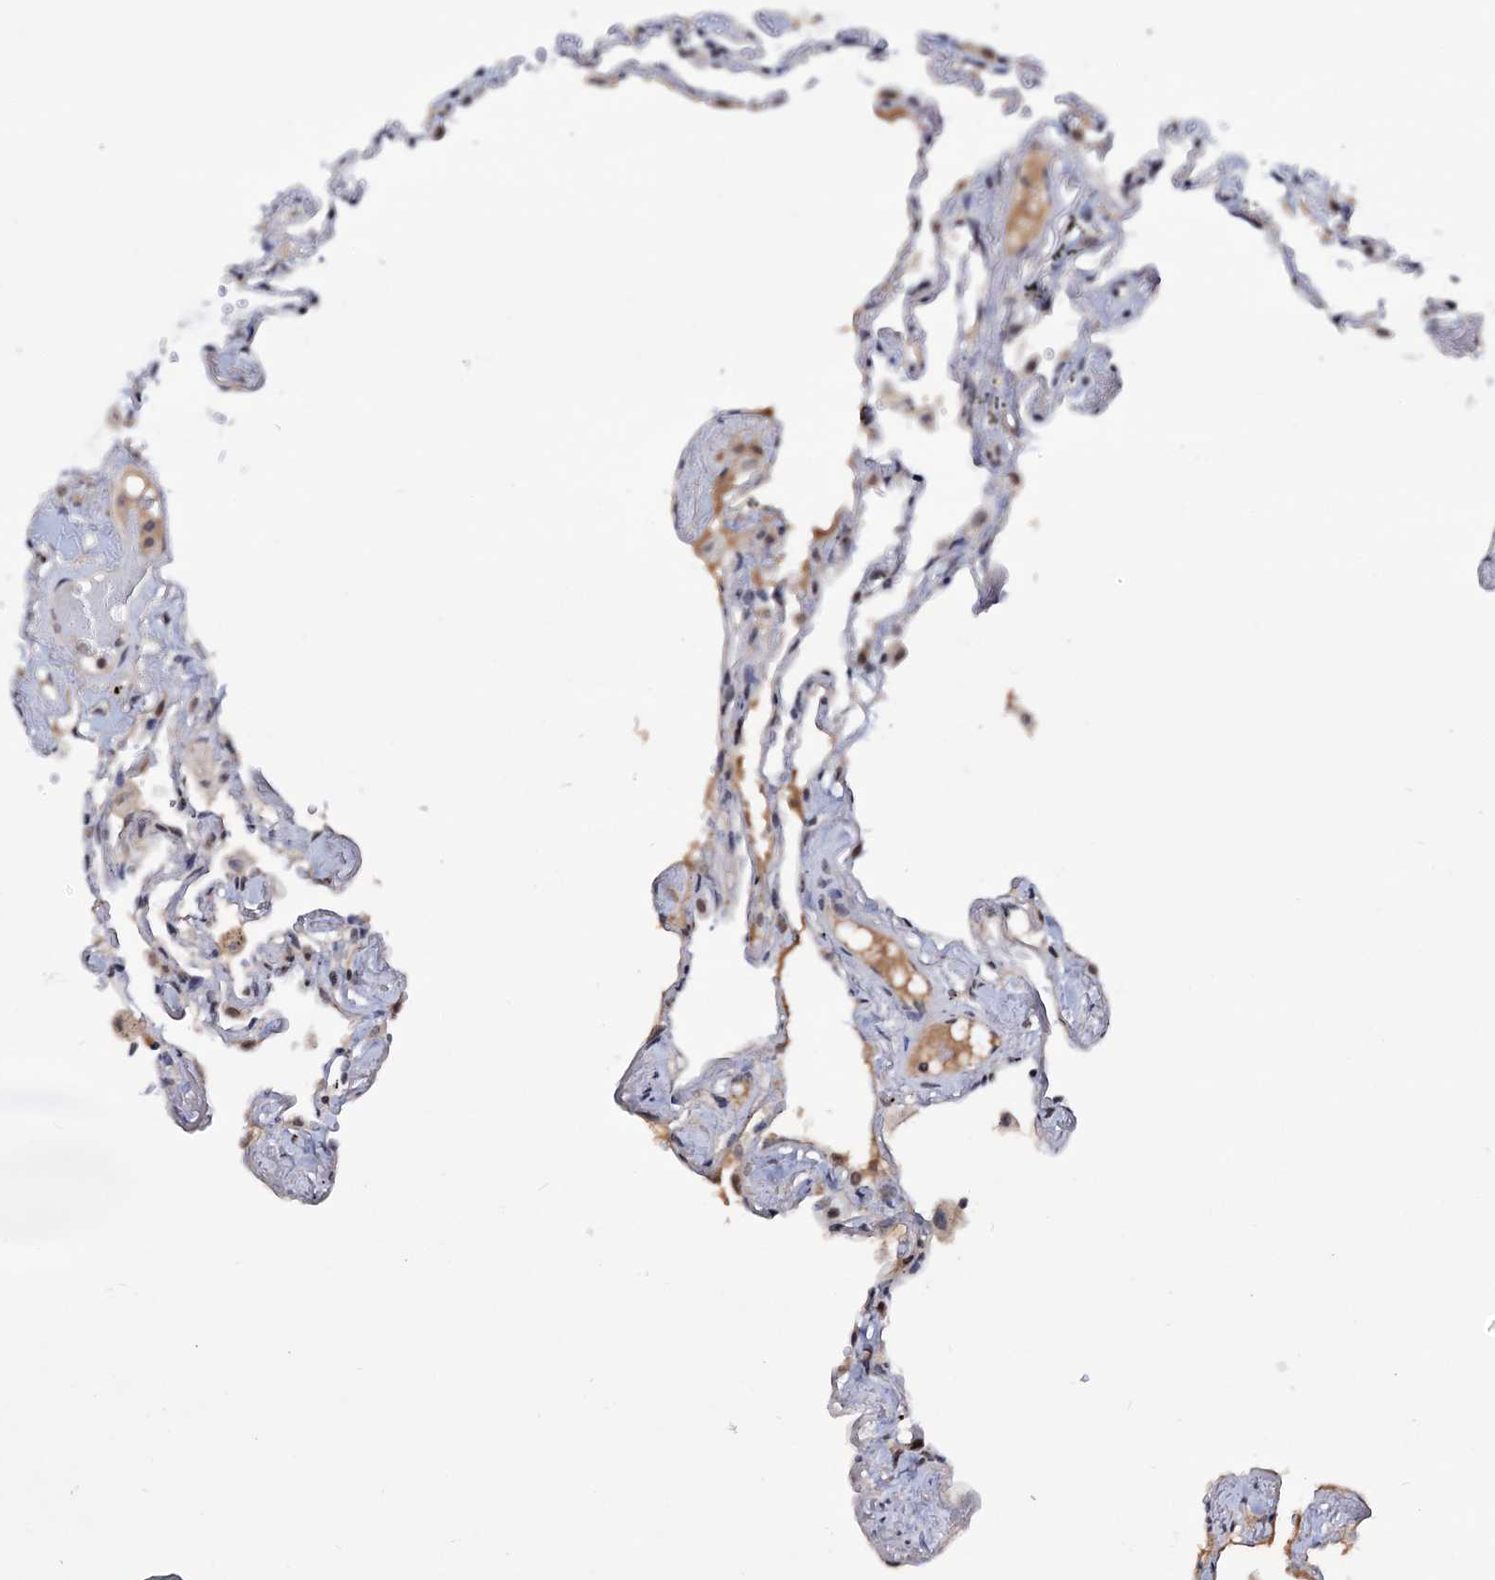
{"staining": {"intensity": "moderate", "quantity": "25%-75%", "location": "nuclear"}, "tissue": "lung", "cell_type": "Alveolar cells", "image_type": "normal", "snomed": [{"axis": "morphology", "description": "Normal tissue, NOS"}, {"axis": "topography", "description": "Lung"}], "caption": "High-magnification brightfield microscopy of unremarkable lung stained with DAB (brown) and counterstained with hematoxylin (blue). alveolar cells exhibit moderate nuclear staining is present in approximately25%-75% of cells. The staining was performed using DAB (3,3'-diaminobenzidine), with brown indicating positive protein expression. Nuclei are stained blue with hematoxylin.", "gene": "TBC1D12", "patient": {"sex": "female", "age": 67}}